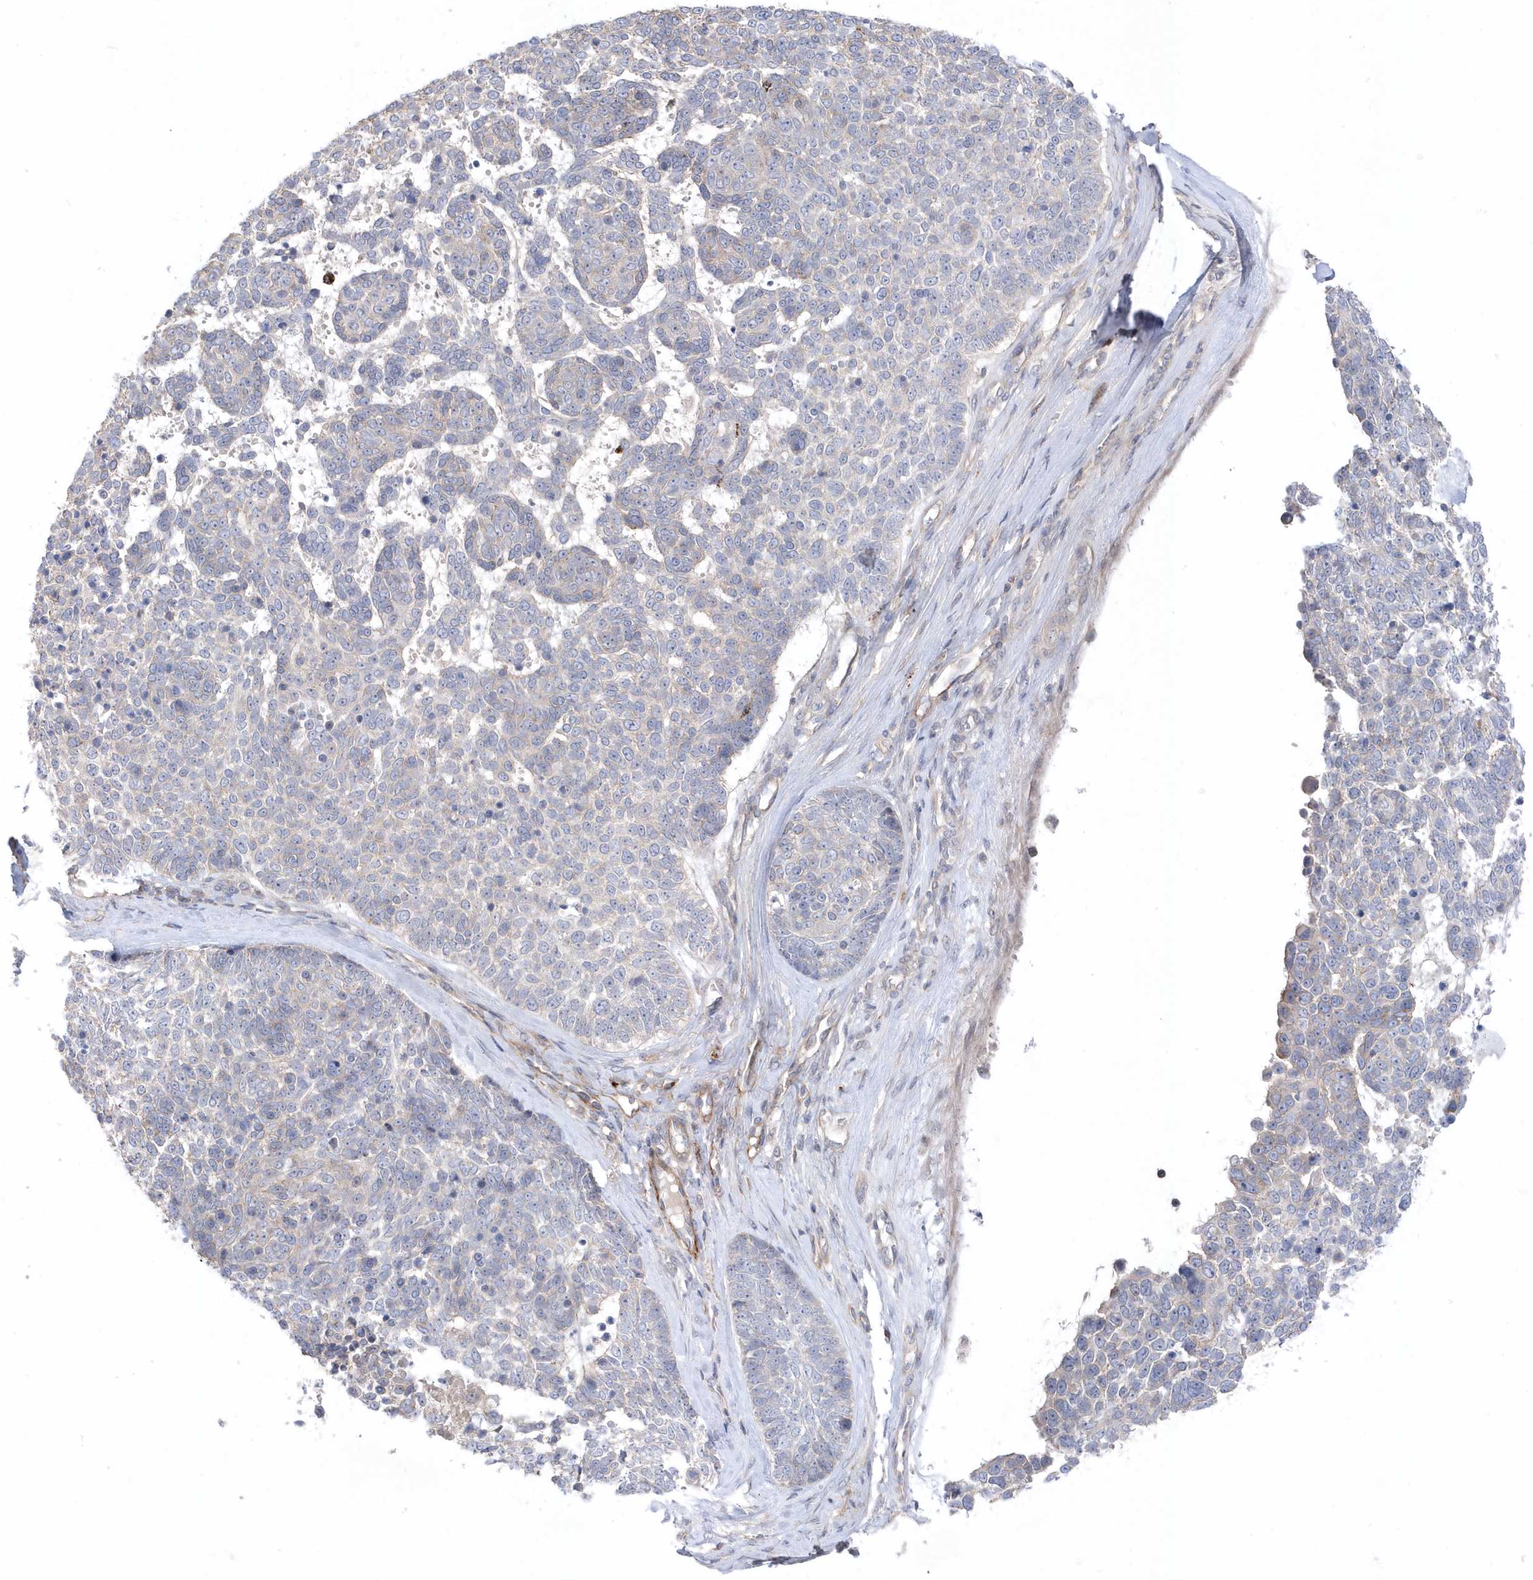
{"staining": {"intensity": "negative", "quantity": "none", "location": "none"}, "tissue": "skin cancer", "cell_type": "Tumor cells", "image_type": "cancer", "snomed": [{"axis": "morphology", "description": "Basal cell carcinoma"}, {"axis": "topography", "description": "Skin"}], "caption": "DAB (3,3'-diaminobenzidine) immunohistochemical staining of basal cell carcinoma (skin) exhibits no significant staining in tumor cells.", "gene": "ANAPC1", "patient": {"sex": "female", "age": 81}}